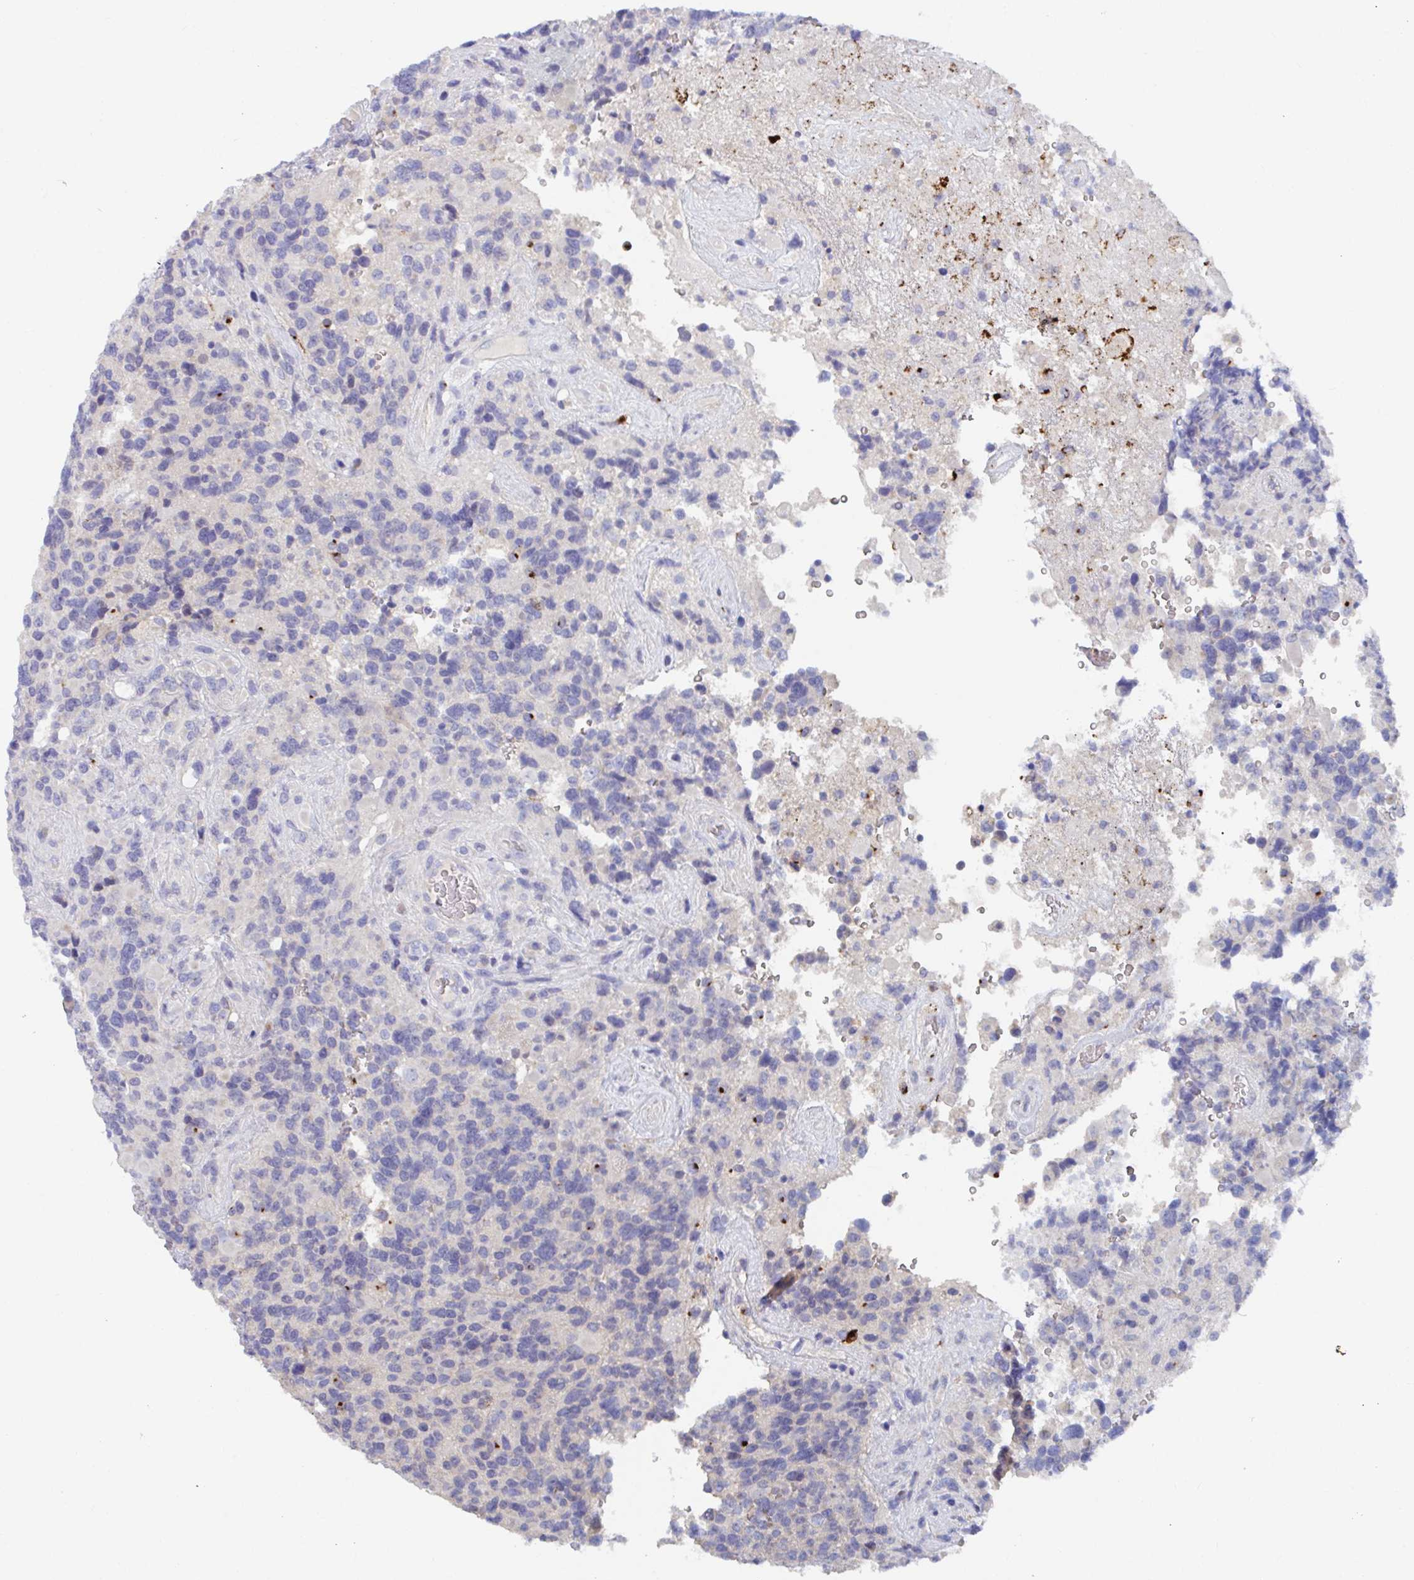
{"staining": {"intensity": "negative", "quantity": "none", "location": "none"}, "tissue": "glioma", "cell_type": "Tumor cells", "image_type": "cancer", "snomed": [{"axis": "morphology", "description": "Glioma, malignant, High grade"}, {"axis": "topography", "description": "Brain"}], "caption": "Immunohistochemistry histopathology image of neoplastic tissue: malignant glioma (high-grade) stained with DAB (3,3'-diaminobenzidine) reveals no significant protein expression in tumor cells.", "gene": "KCNK5", "patient": {"sex": "female", "age": 40}}